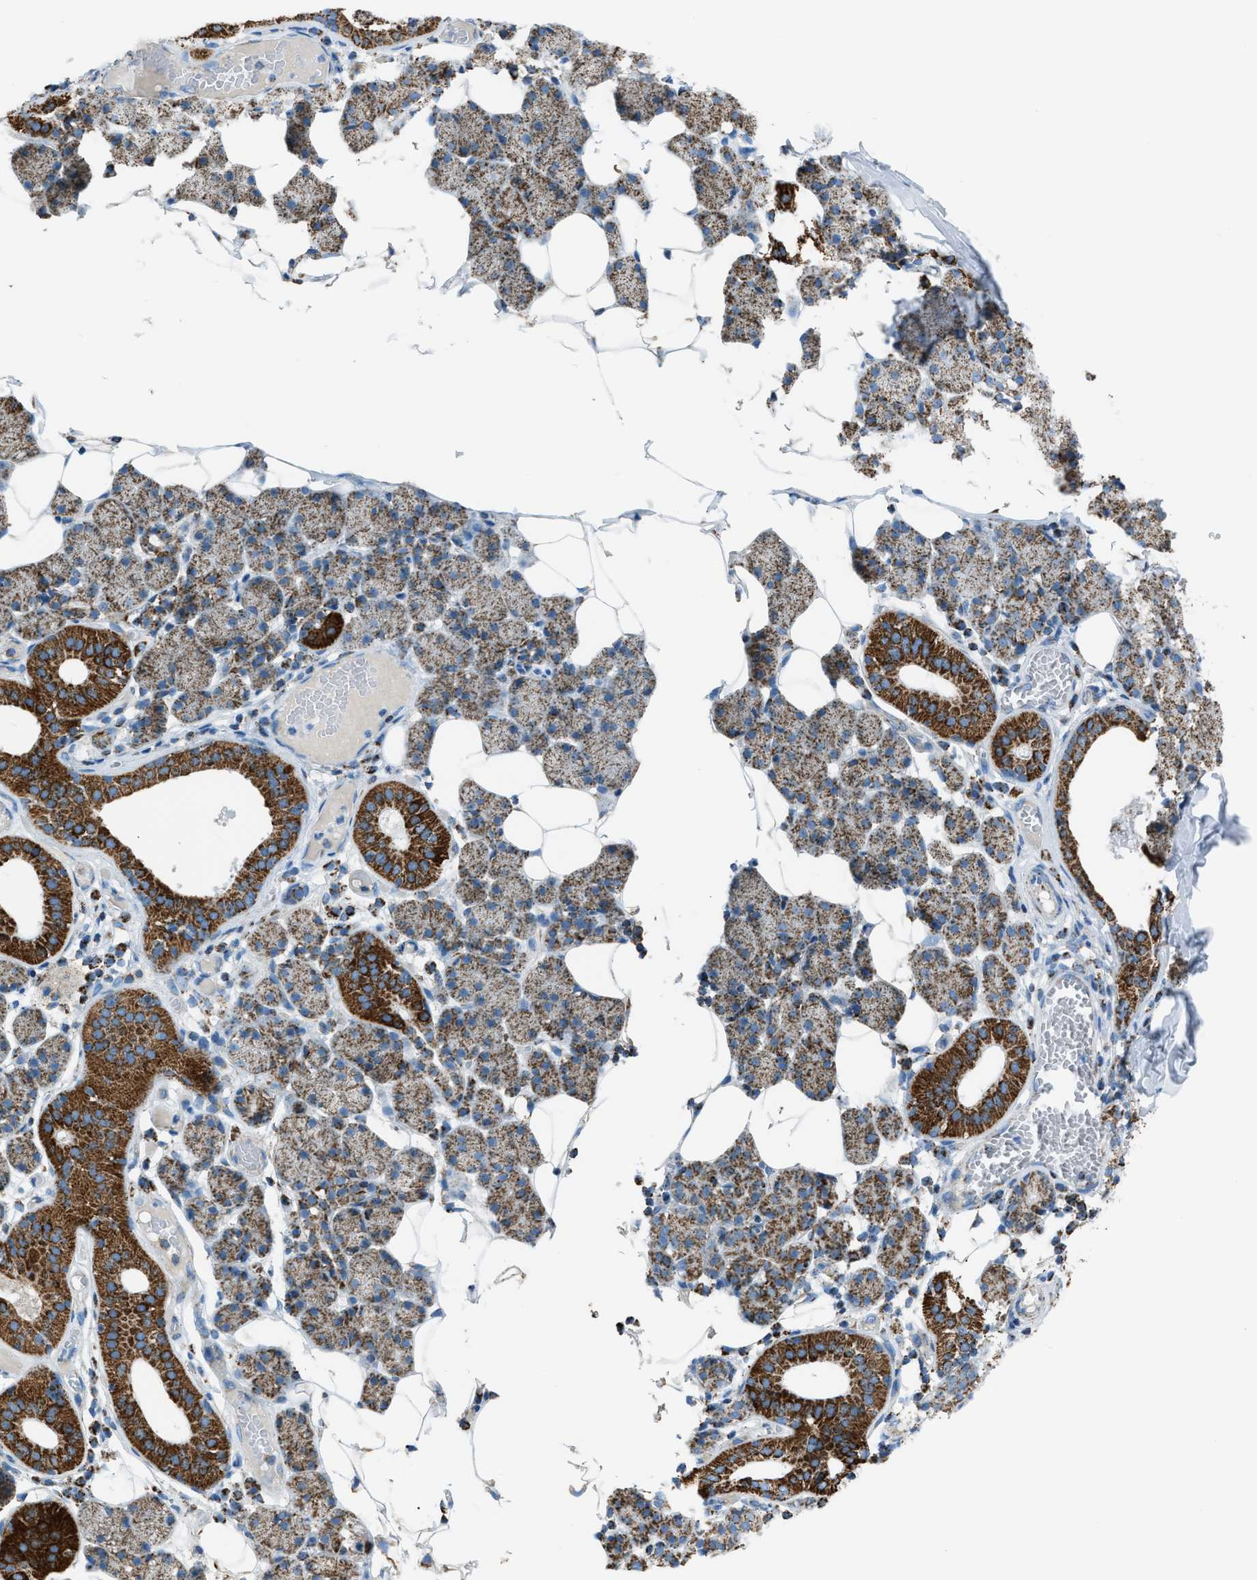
{"staining": {"intensity": "strong", "quantity": ">75%", "location": "cytoplasmic/membranous"}, "tissue": "salivary gland", "cell_type": "Glandular cells", "image_type": "normal", "snomed": [{"axis": "morphology", "description": "Normal tissue, NOS"}, {"axis": "topography", "description": "Salivary gland"}], "caption": "Brown immunohistochemical staining in unremarkable human salivary gland demonstrates strong cytoplasmic/membranous positivity in about >75% of glandular cells. The staining was performed using DAB to visualize the protein expression in brown, while the nuclei were stained in blue with hematoxylin (Magnification: 20x).", "gene": "MDH2", "patient": {"sex": "female", "age": 33}}